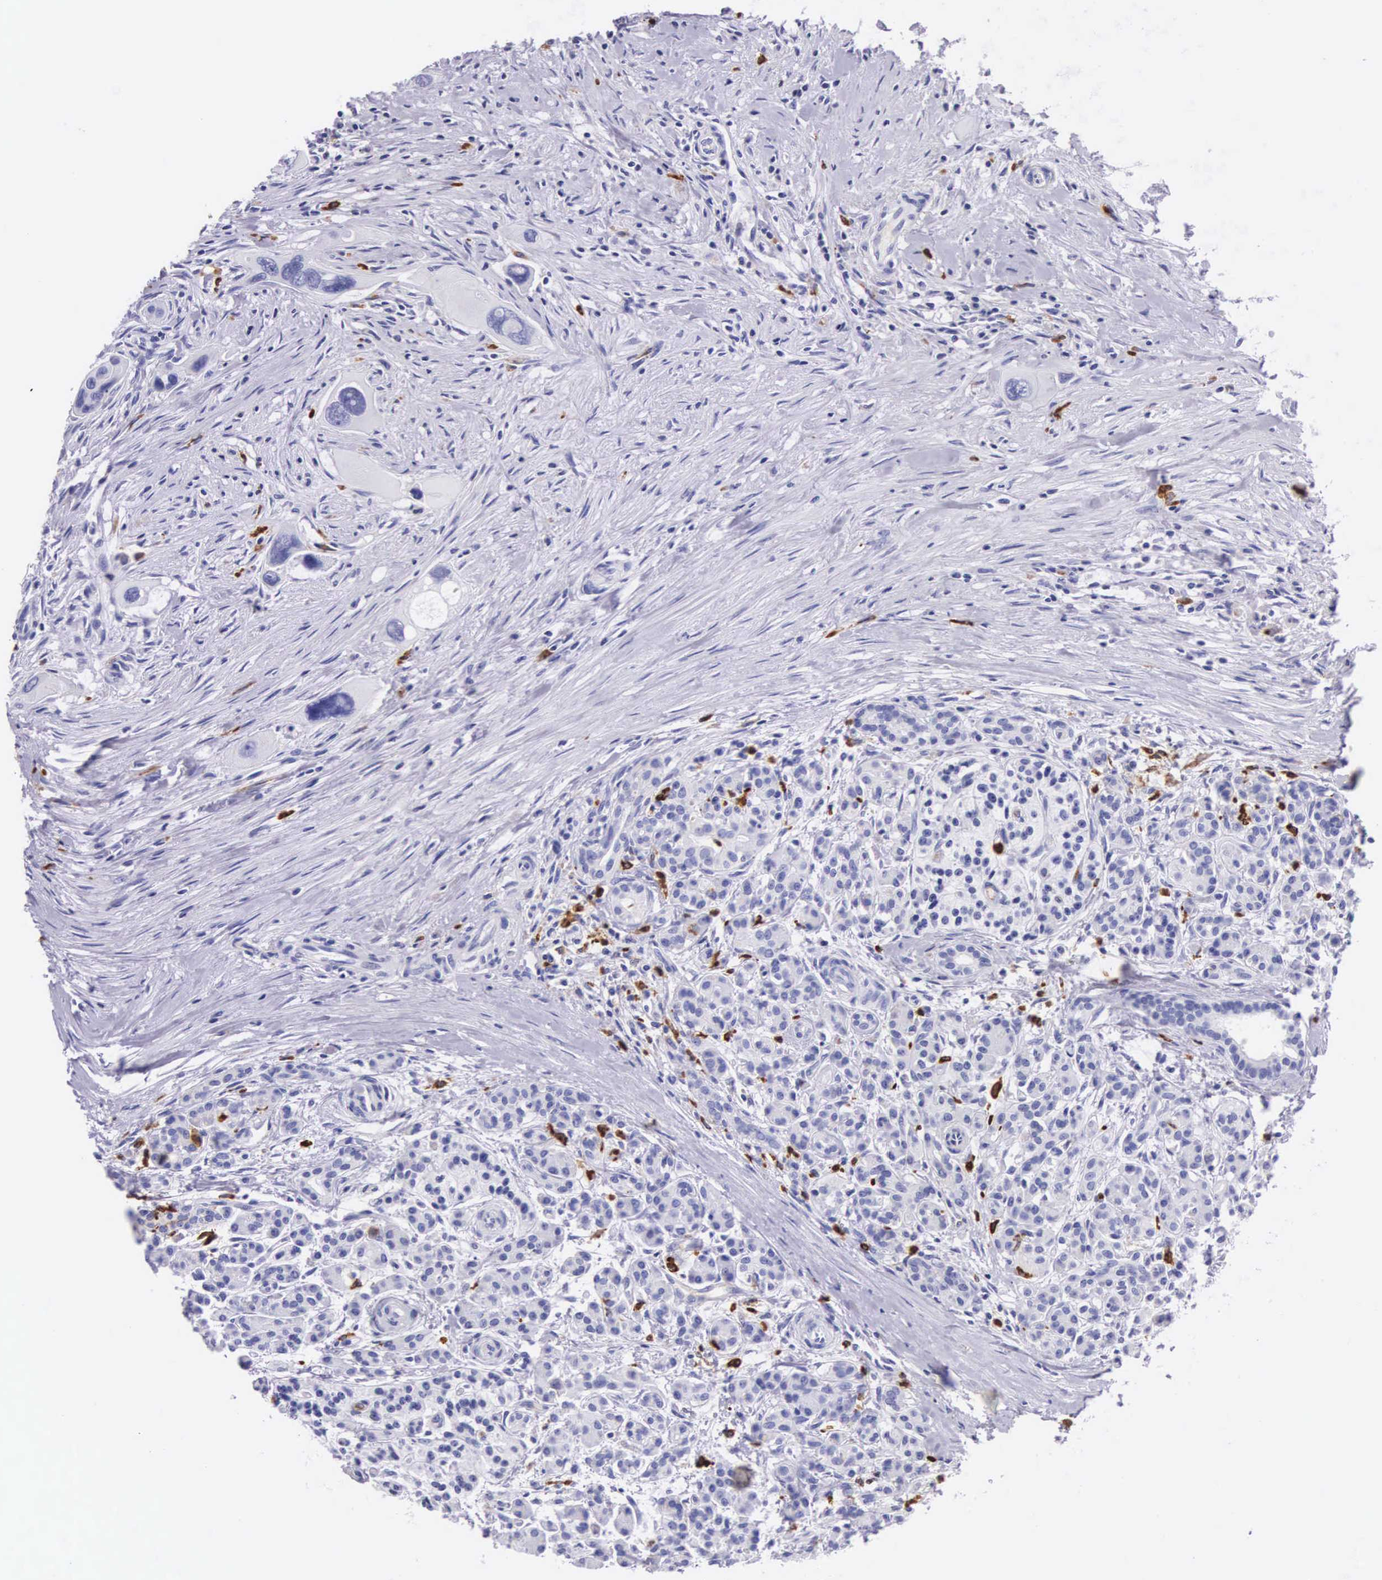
{"staining": {"intensity": "negative", "quantity": "none", "location": "none"}, "tissue": "pancreas", "cell_type": "Exocrine glandular cells", "image_type": "normal", "snomed": [{"axis": "morphology", "description": "Normal tissue, NOS"}, {"axis": "topography", "description": "Pancreas"}], "caption": "This is an immunohistochemistry (IHC) micrograph of normal pancreas. There is no expression in exocrine glandular cells.", "gene": "FCN1", "patient": {"sex": "male", "age": 73}}